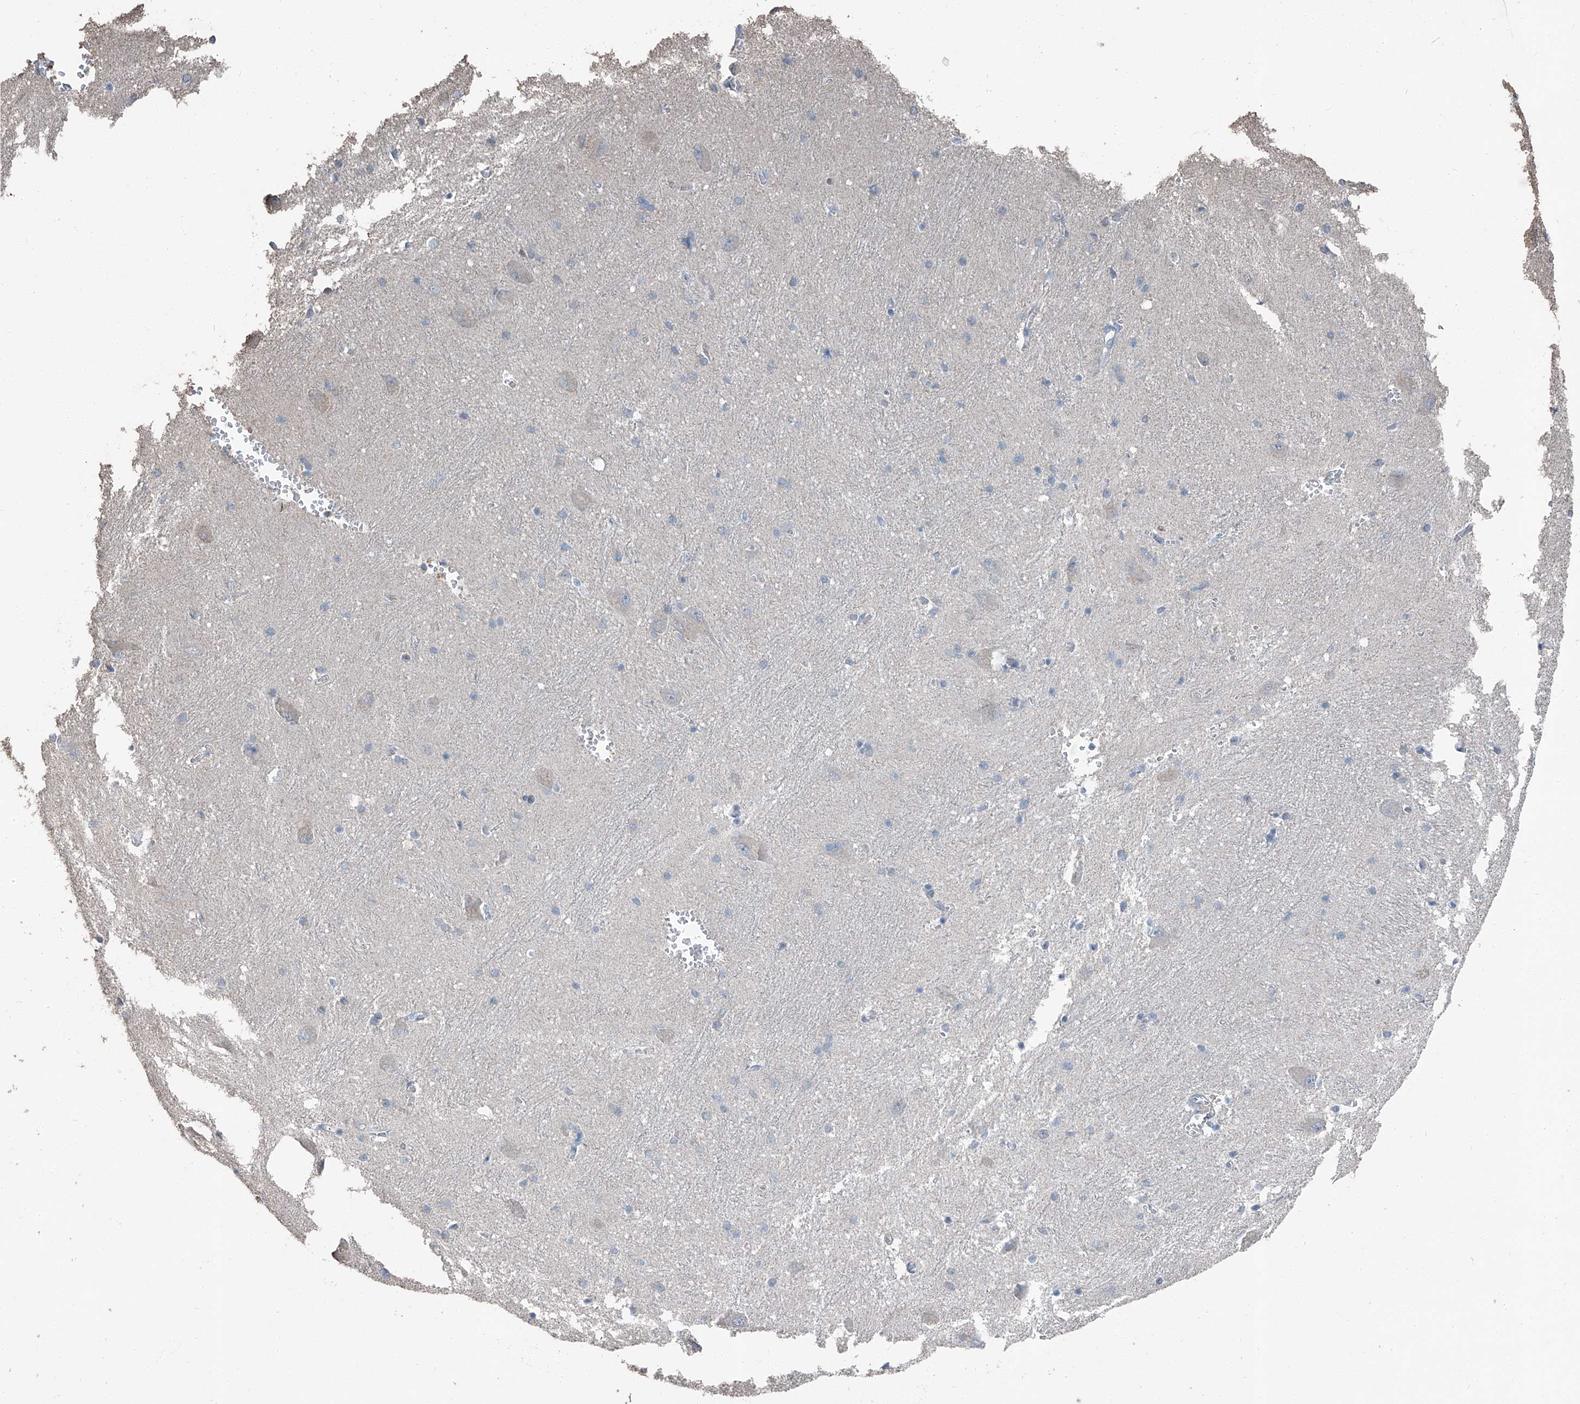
{"staining": {"intensity": "negative", "quantity": "none", "location": "none"}, "tissue": "caudate", "cell_type": "Glial cells", "image_type": "normal", "snomed": [{"axis": "morphology", "description": "Normal tissue, NOS"}, {"axis": "topography", "description": "Lateral ventricle wall"}], "caption": "There is no significant expression in glial cells of caudate. (Stains: DAB (3,3'-diaminobenzidine) IHC with hematoxylin counter stain, Microscopy: brightfield microscopy at high magnification).", "gene": "MAMLD1", "patient": {"sex": "male", "age": 37}}